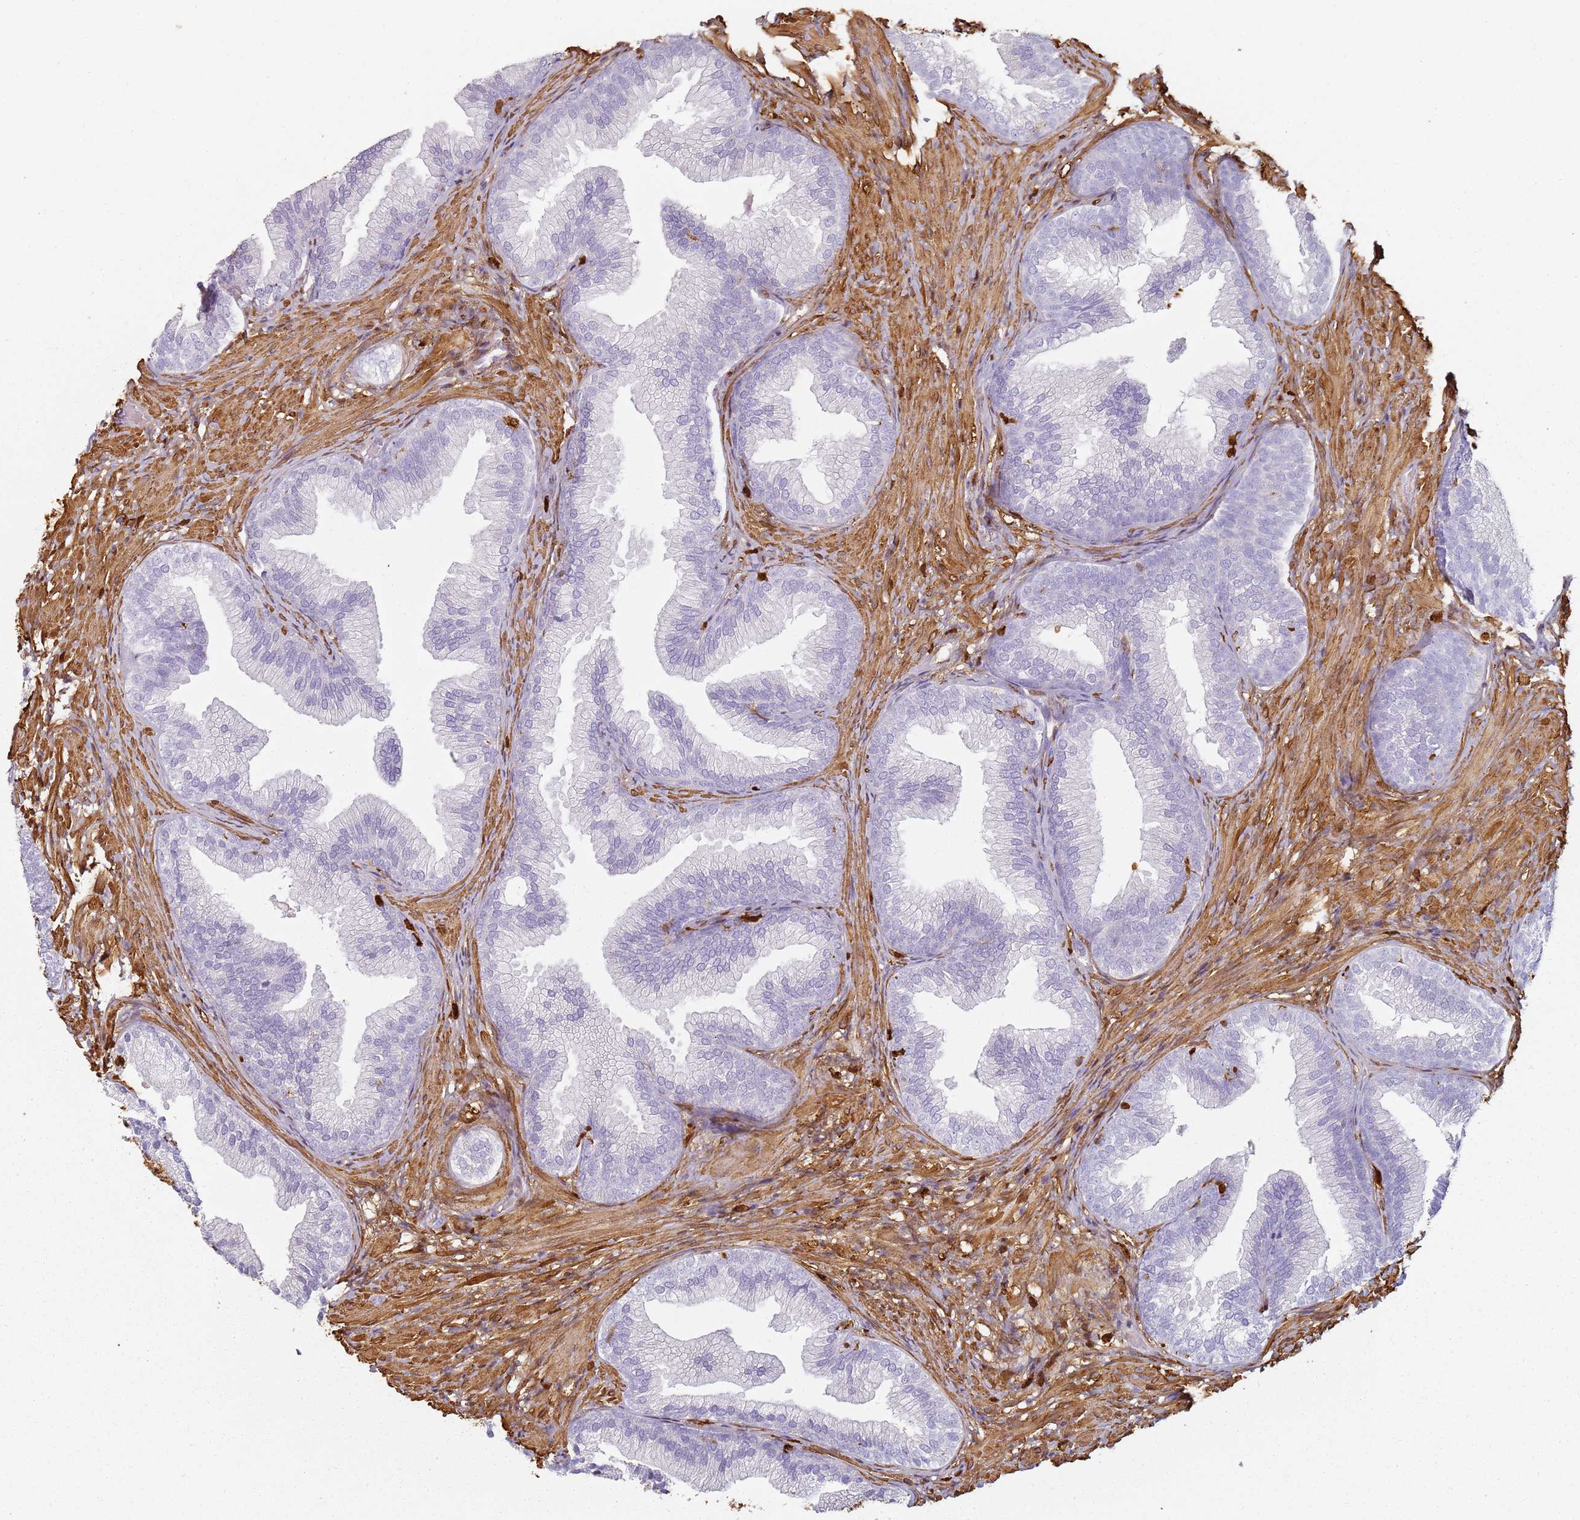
{"staining": {"intensity": "negative", "quantity": "none", "location": "none"}, "tissue": "prostate", "cell_type": "Glandular cells", "image_type": "normal", "snomed": [{"axis": "morphology", "description": "Normal tissue, NOS"}, {"axis": "topography", "description": "Prostate"}], "caption": "Glandular cells are negative for brown protein staining in normal prostate.", "gene": "S100A4", "patient": {"sex": "male", "age": 76}}